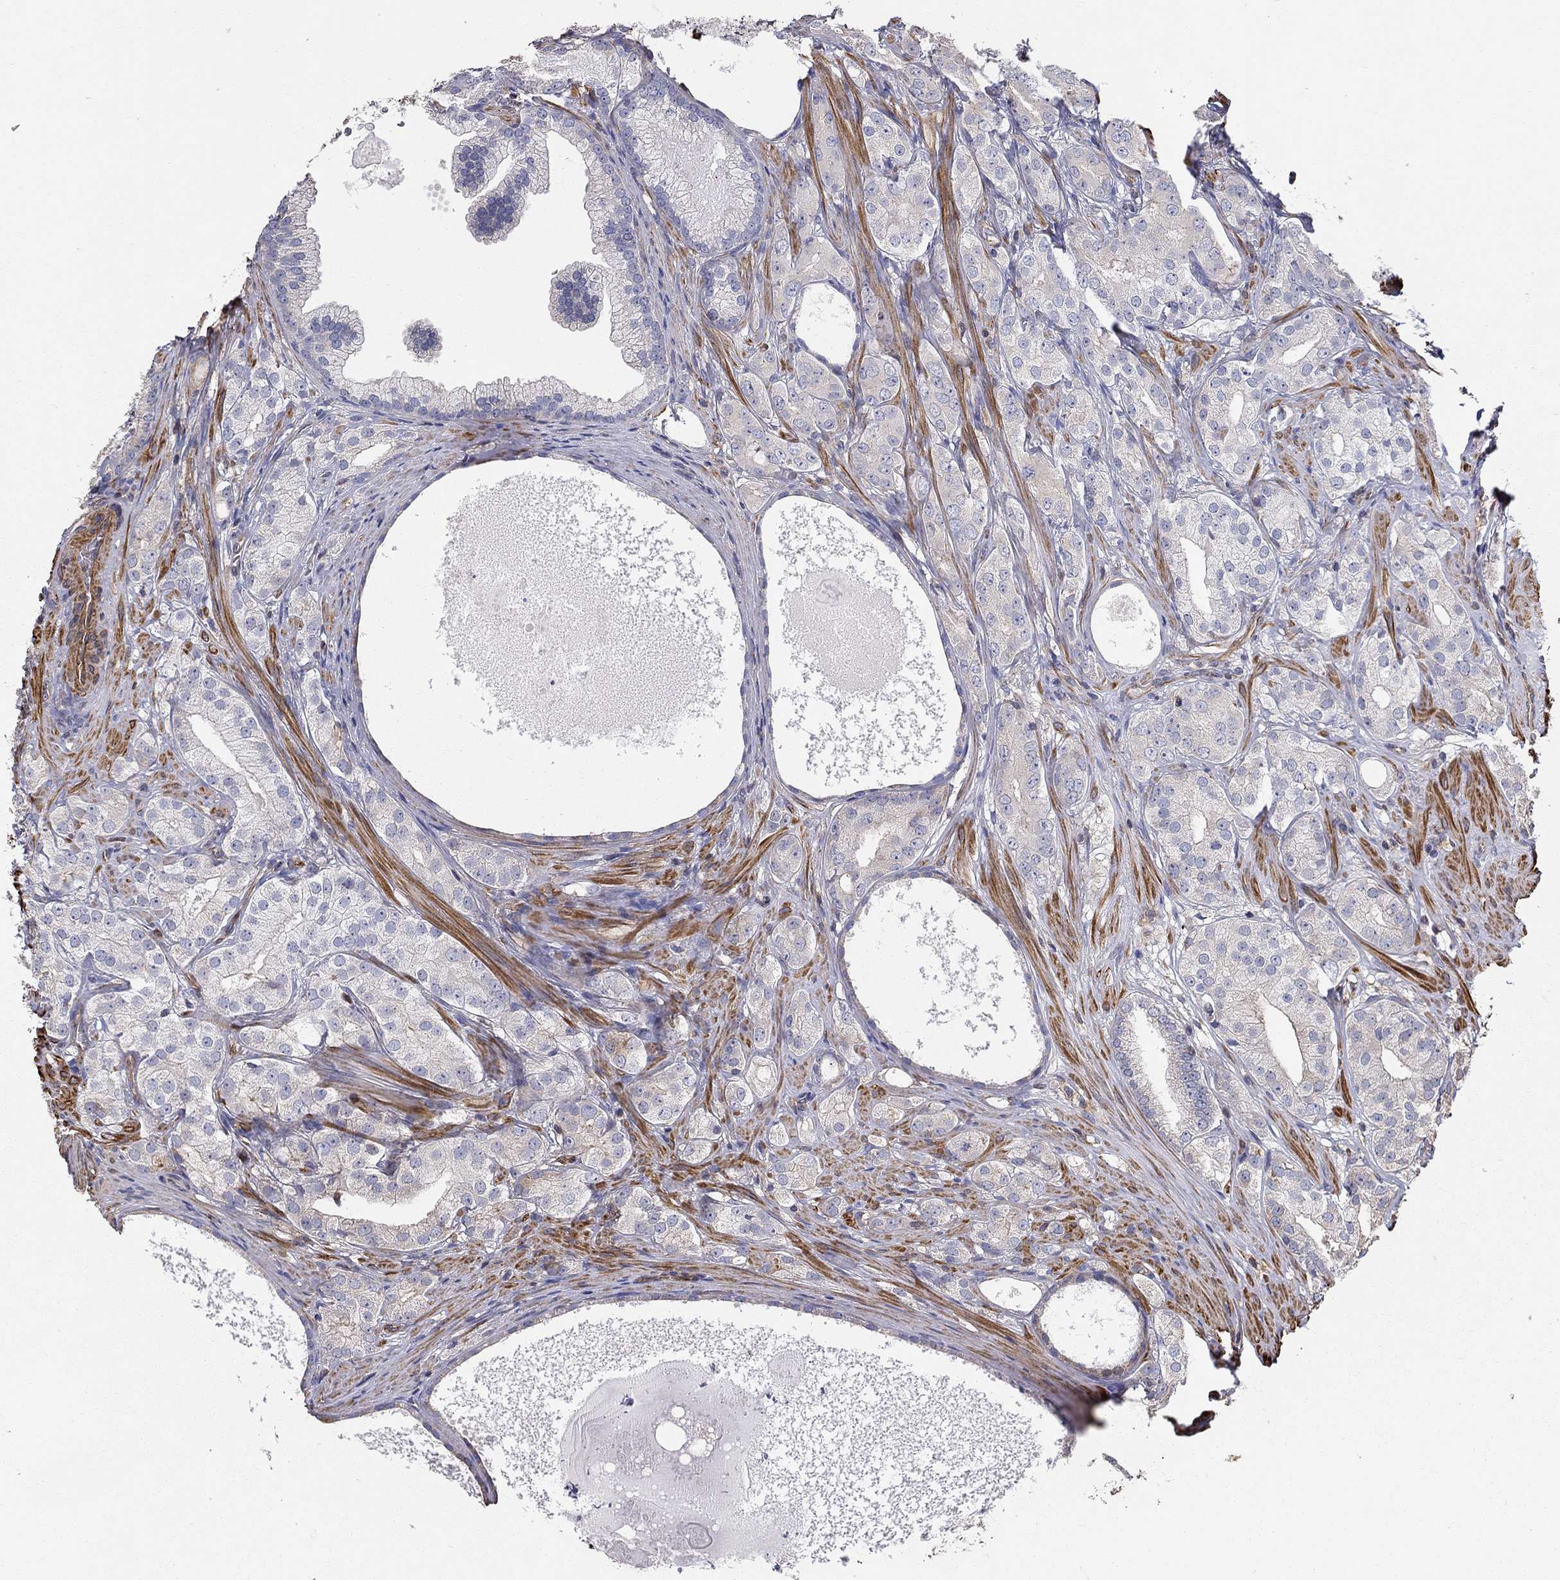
{"staining": {"intensity": "strong", "quantity": "<25%", "location": "cytoplasmic/membranous"}, "tissue": "prostate cancer", "cell_type": "Tumor cells", "image_type": "cancer", "snomed": [{"axis": "morphology", "description": "Adenocarcinoma, High grade"}, {"axis": "topography", "description": "Prostate and seminal vesicle, NOS"}], "caption": "Prostate cancer (high-grade adenocarcinoma) was stained to show a protein in brown. There is medium levels of strong cytoplasmic/membranous positivity in about <25% of tumor cells.", "gene": "NPHP1", "patient": {"sex": "male", "age": 62}}